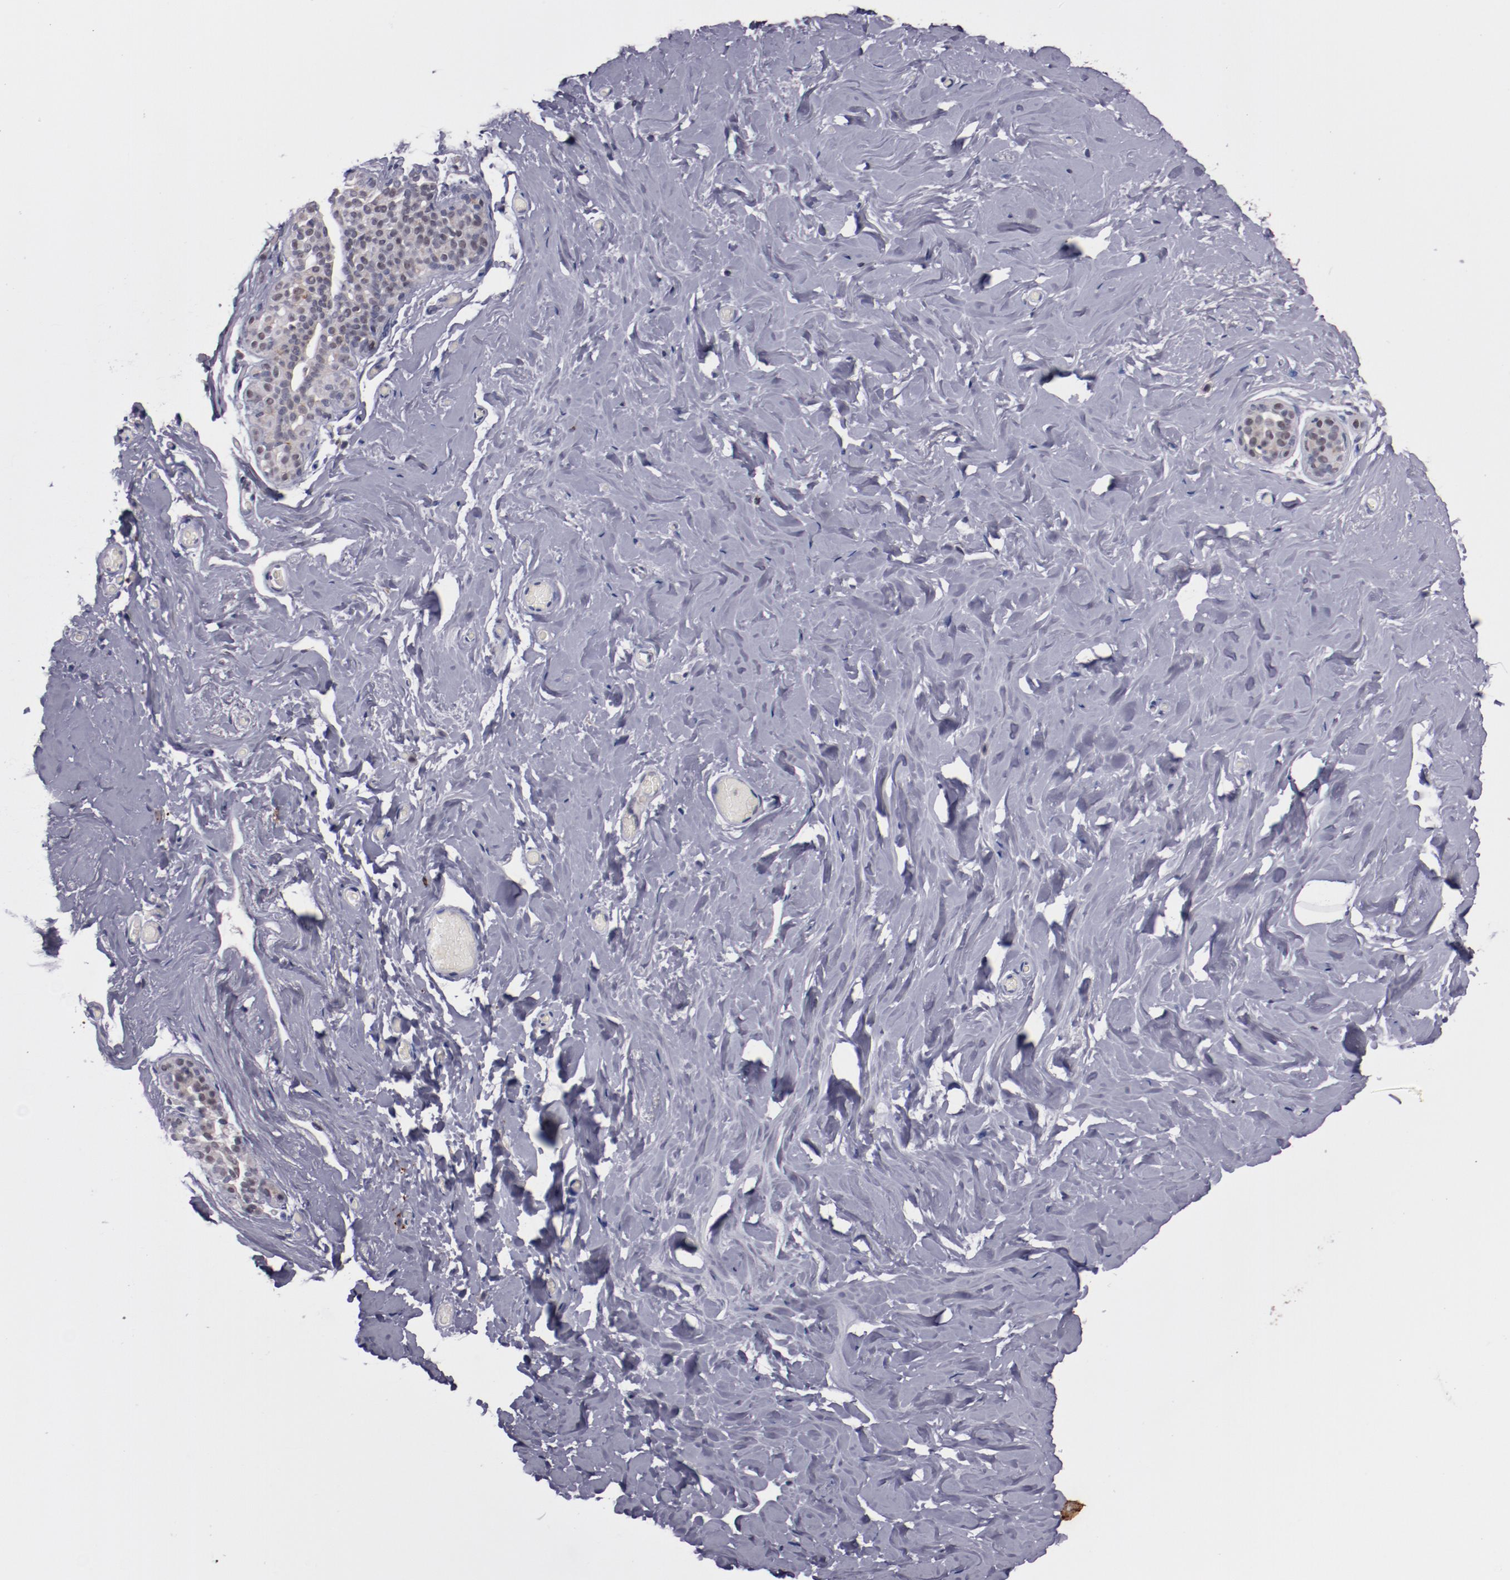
{"staining": {"intensity": "negative", "quantity": "none", "location": "none"}, "tissue": "breast", "cell_type": "Adipocytes", "image_type": "normal", "snomed": [{"axis": "morphology", "description": "Normal tissue, NOS"}, {"axis": "topography", "description": "Breast"}], "caption": "Normal breast was stained to show a protein in brown. There is no significant expression in adipocytes. The staining was performed using DAB (3,3'-diaminobenzidine) to visualize the protein expression in brown, while the nuclei were stained in blue with hematoxylin (Magnification: 20x).", "gene": "SYP", "patient": {"sex": "female", "age": 75}}